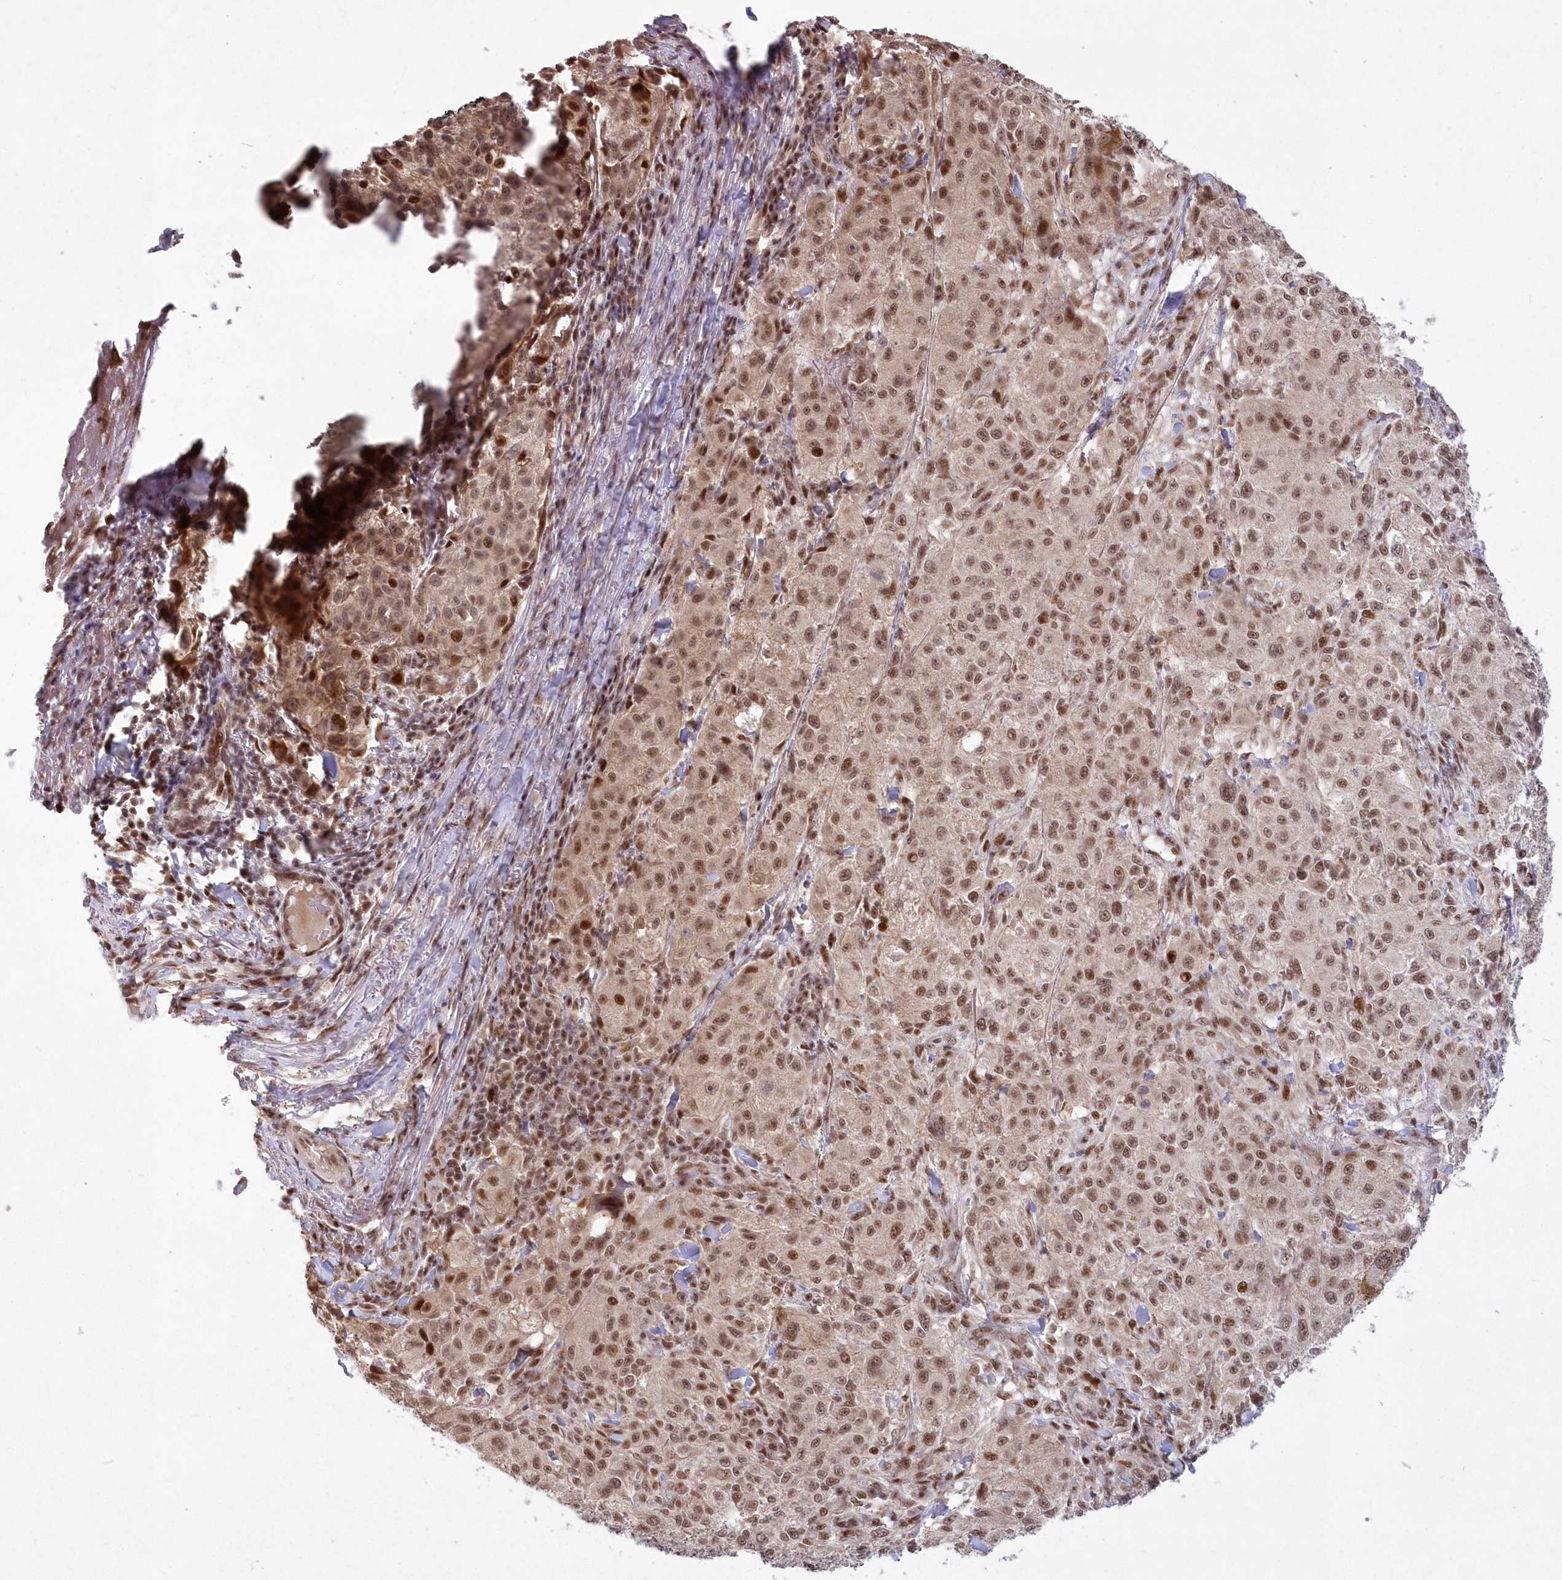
{"staining": {"intensity": "moderate", "quantity": ">75%", "location": "nuclear"}, "tissue": "melanoma", "cell_type": "Tumor cells", "image_type": "cancer", "snomed": [{"axis": "morphology", "description": "Necrosis, NOS"}, {"axis": "morphology", "description": "Malignant melanoma, NOS"}, {"axis": "topography", "description": "Skin"}], "caption": "Immunohistochemistry (IHC) (DAB (3,3'-diaminobenzidine)) staining of human melanoma displays moderate nuclear protein staining in approximately >75% of tumor cells.", "gene": "WBP1L", "patient": {"sex": "female", "age": 87}}